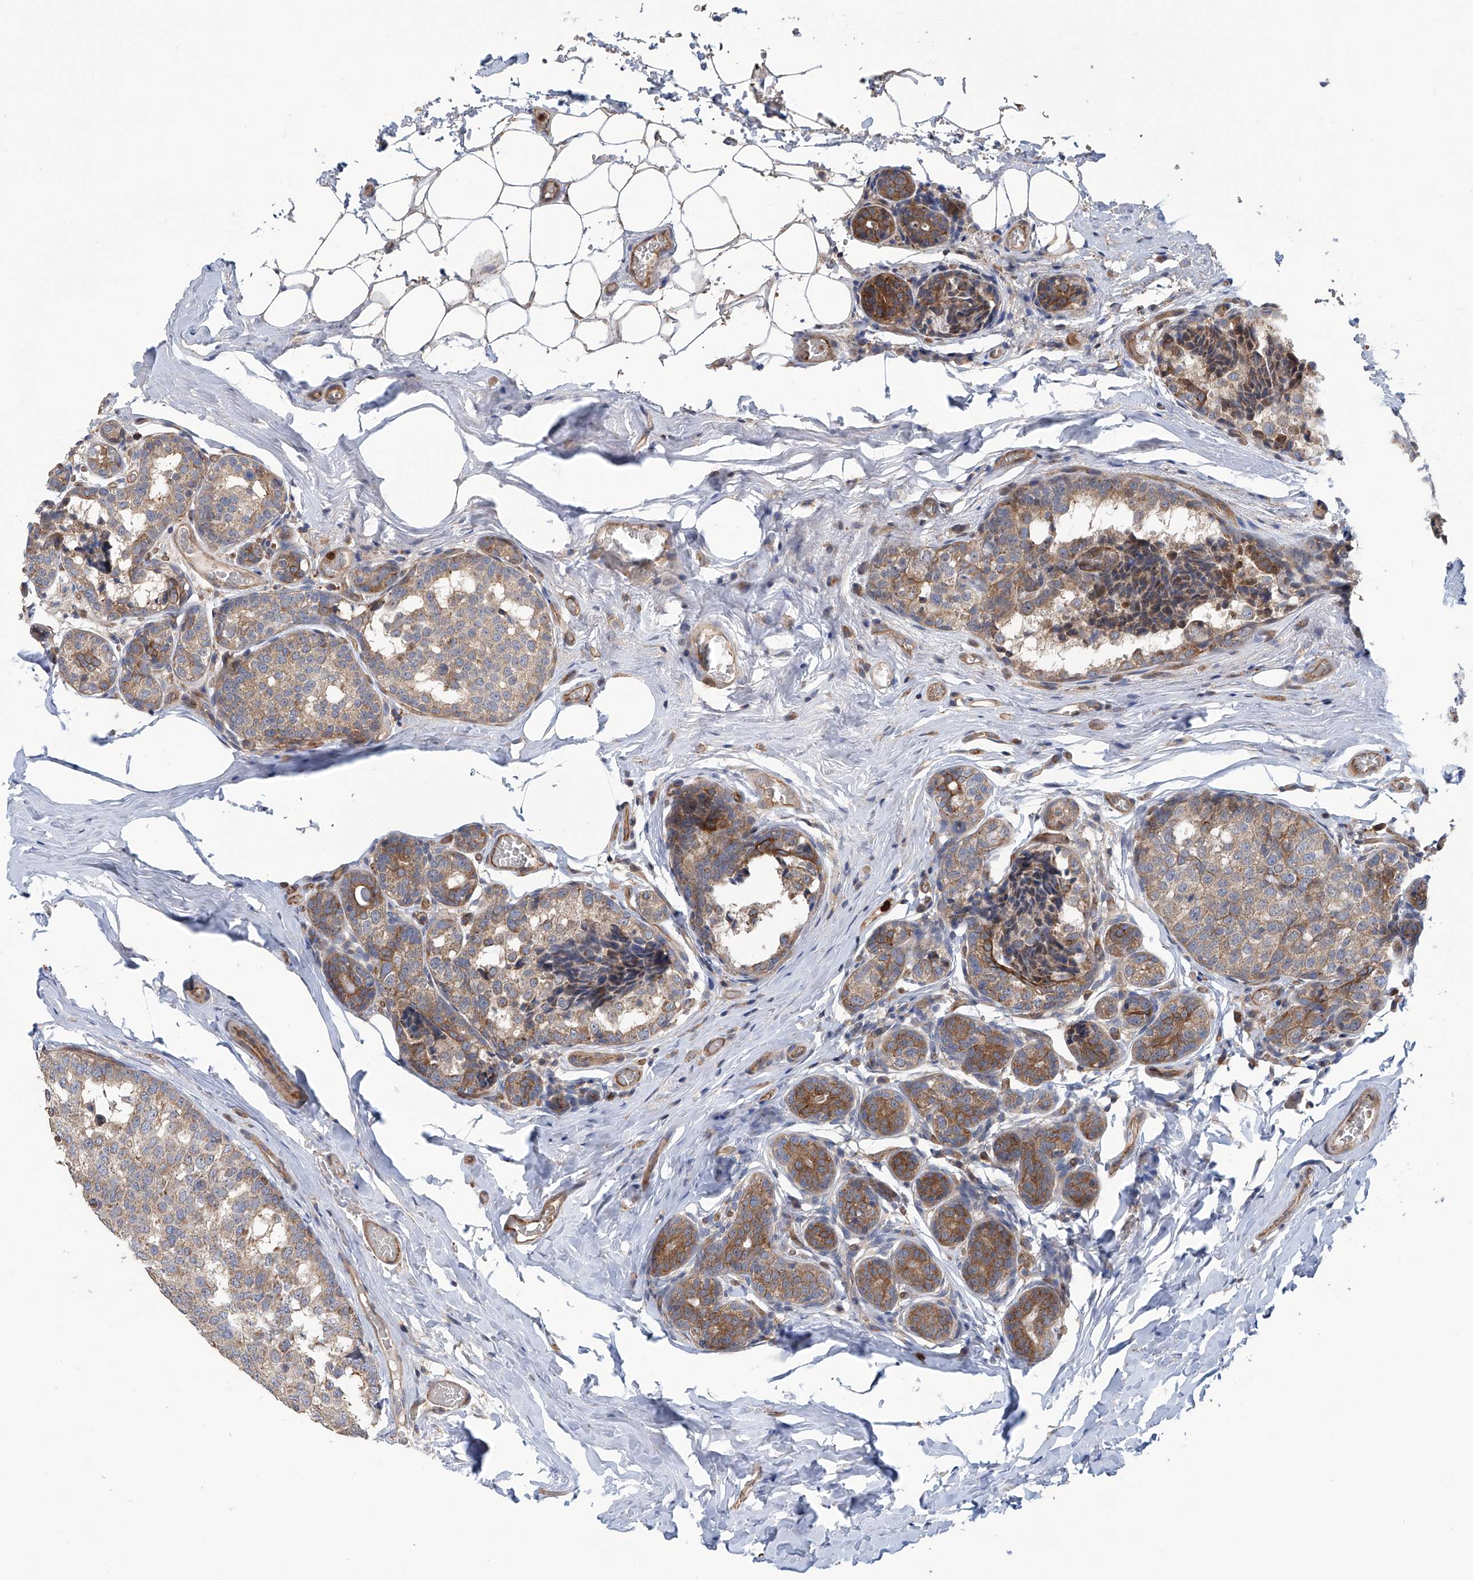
{"staining": {"intensity": "moderate", "quantity": ">75%", "location": "cytoplasmic/membranous"}, "tissue": "breast cancer", "cell_type": "Tumor cells", "image_type": "cancer", "snomed": [{"axis": "morphology", "description": "Normal tissue, NOS"}, {"axis": "morphology", "description": "Duct carcinoma"}, {"axis": "topography", "description": "Breast"}], "caption": "Breast cancer was stained to show a protein in brown. There is medium levels of moderate cytoplasmic/membranous staining in approximately >75% of tumor cells. The staining was performed using DAB (3,3'-diaminobenzidine) to visualize the protein expression in brown, while the nuclei were stained in blue with hematoxylin (Magnification: 20x).", "gene": "EIF2D", "patient": {"sex": "female", "age": 43}}